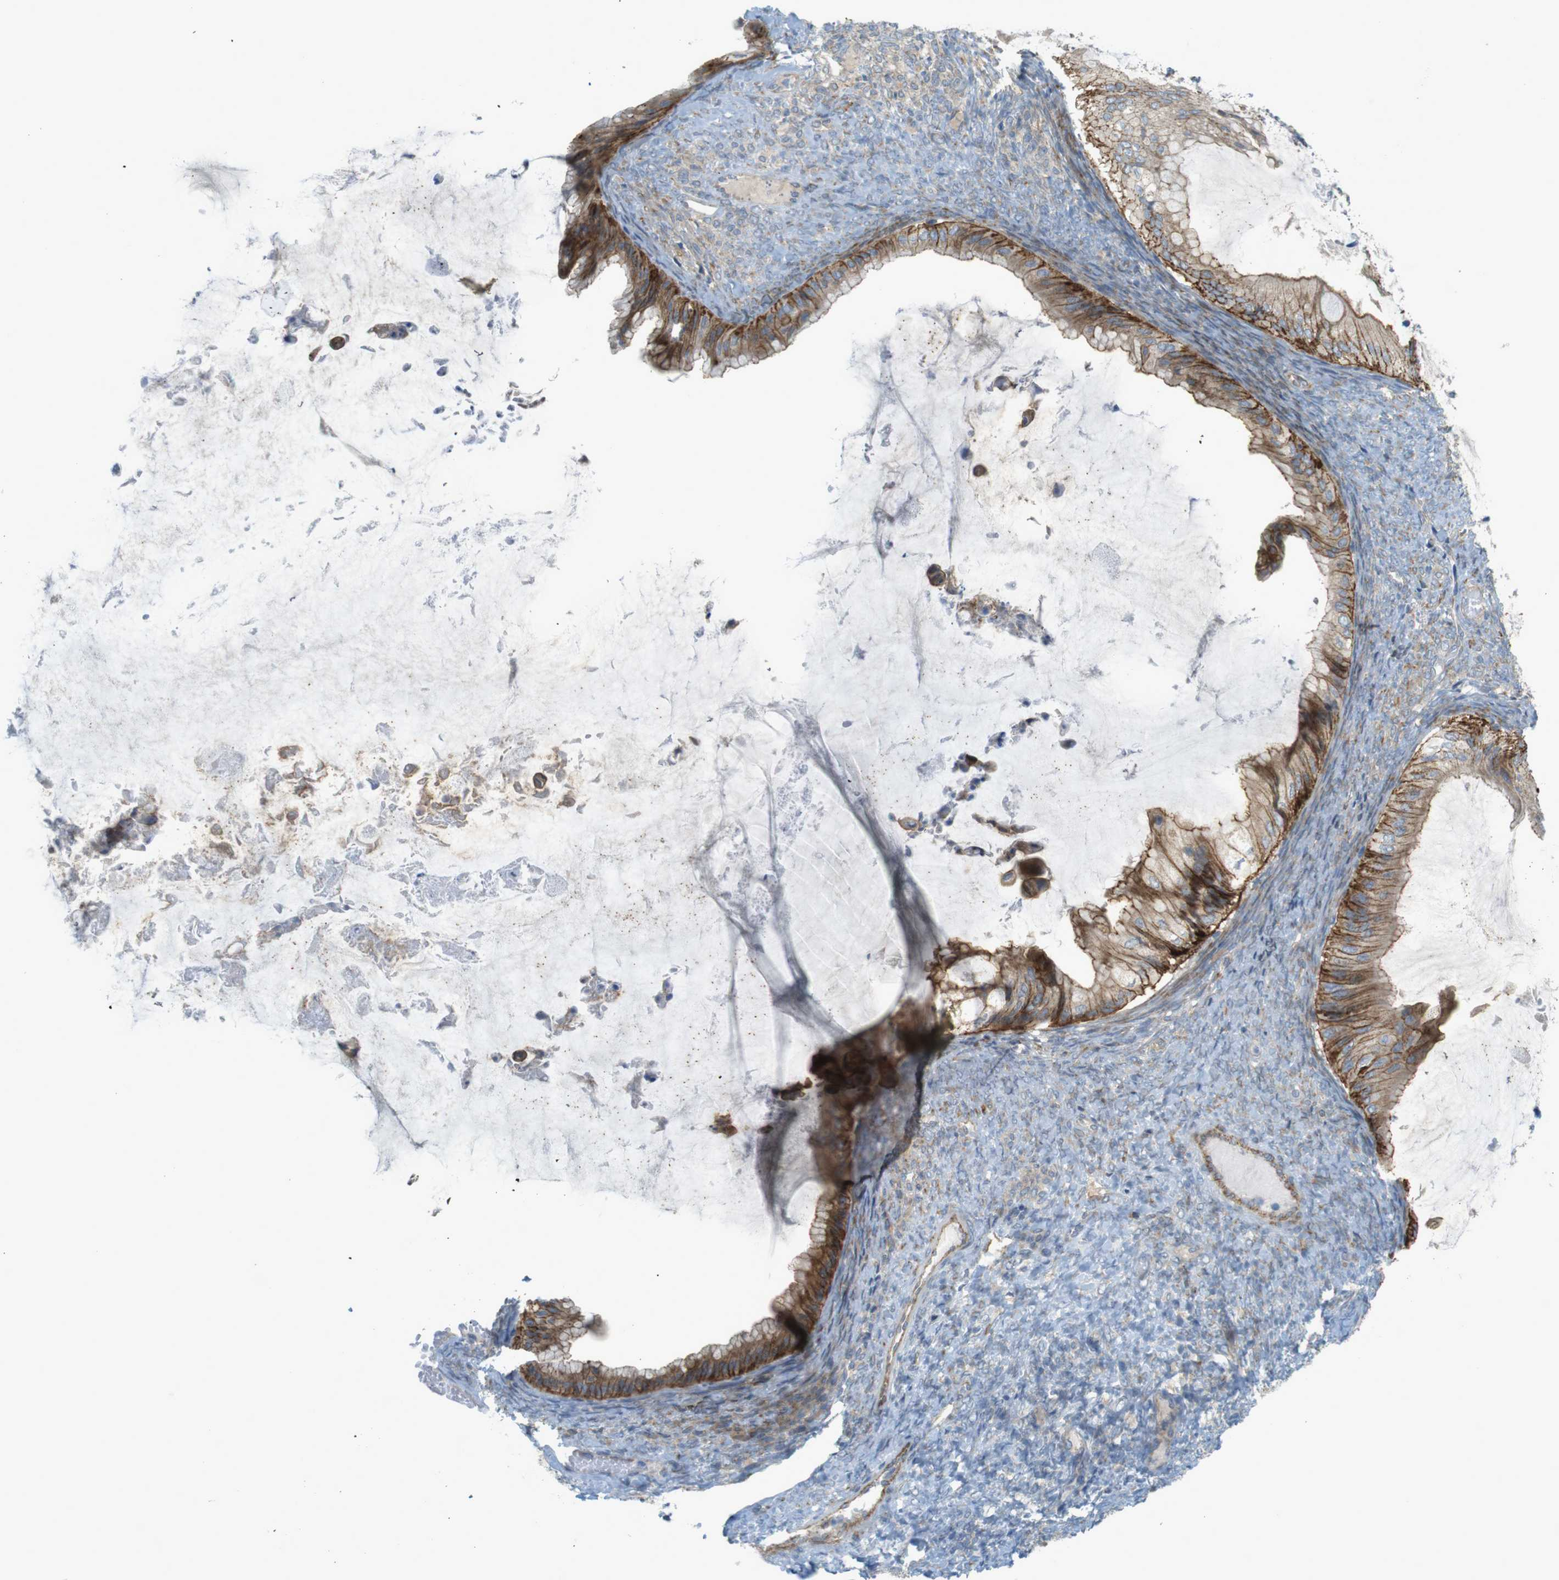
{"staining": {"intensity": "strong", "quantity": ">75%", "location": "cytoplasmic/membranous"}, "tissue": "ovarian cancer", "cell_type": "Tumor cells", "image_type": "cancer", "snomed": [{"axis": "morphology", "description": "Cystadenocarcinoma, mucinous, NOS"}, {"axis": "topography", "description": "Ovary"}], "caption": "This is an image of immunohistochemistry staining of ovarian mucinous cystadenocarcinoma, which shows strong expression in the cytoplasmic/membranous of tumor cells.", "gene": "GJC3", "patient": {"sex": "female", "age": 61}}